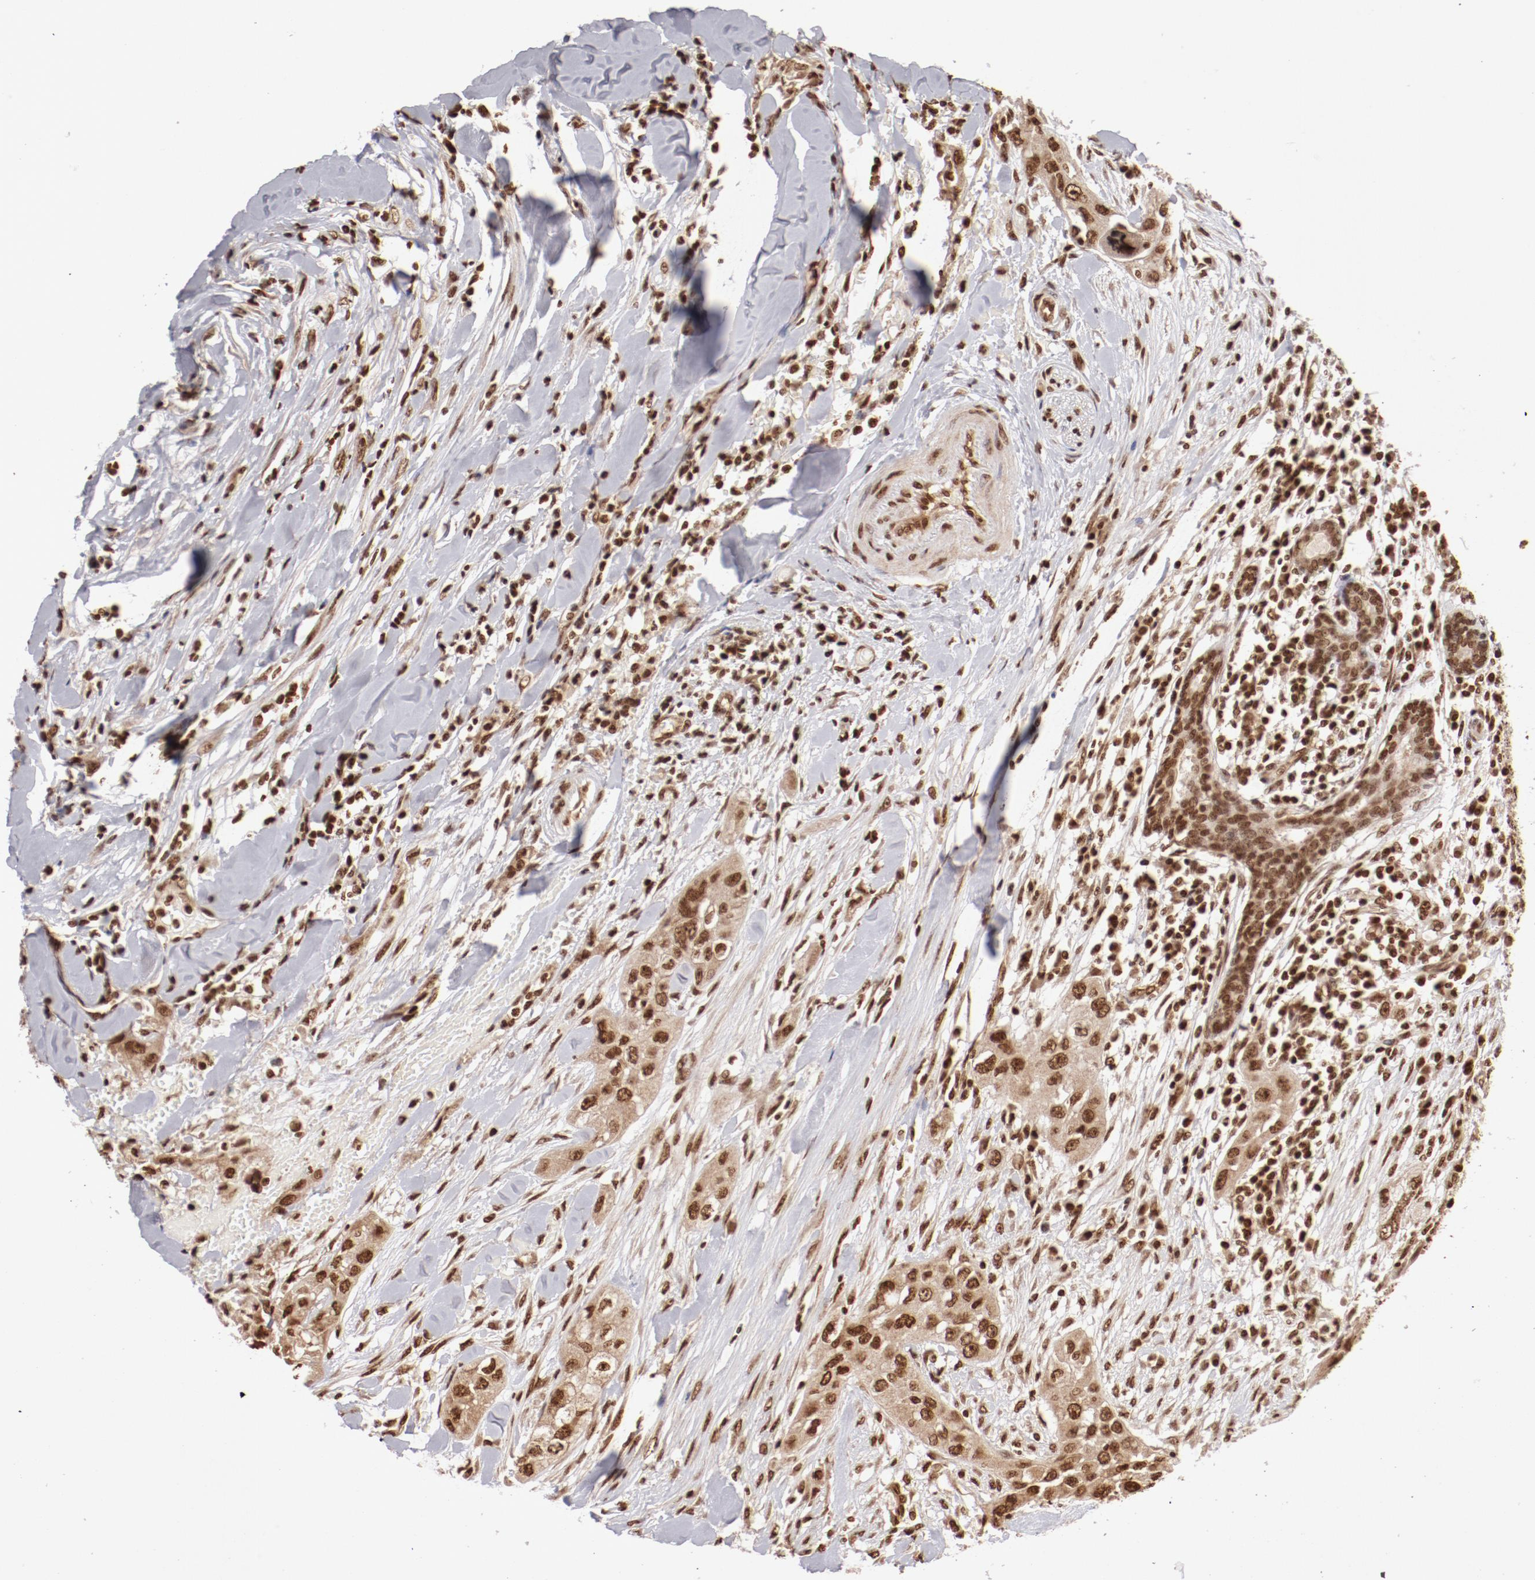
{"staining": {"intensity": "moderate", "quantity": ">75%", "location": "nuclear"}, "tissue": "head and neck cancer", "cell_type": "Tumor cells", "image_type": "cancer", "snomed": [{"axis": "morphology", "description": "Neoplasm, malignant, NOS"}, {"axis": "topography", "description": "Salivary gland"}, {"axis": "topography", "description": "Head-Neck"}], "caption": "Protein analysis of head and neck malignant neoplasm tissue displays moderate nuclear expression in approximately >75% of tumor cells. (DAB IHC, brown staining for protein, blue staining for nuclei).", "gene": "ABL2", "patient": {"sex": "male", "age": 43}}